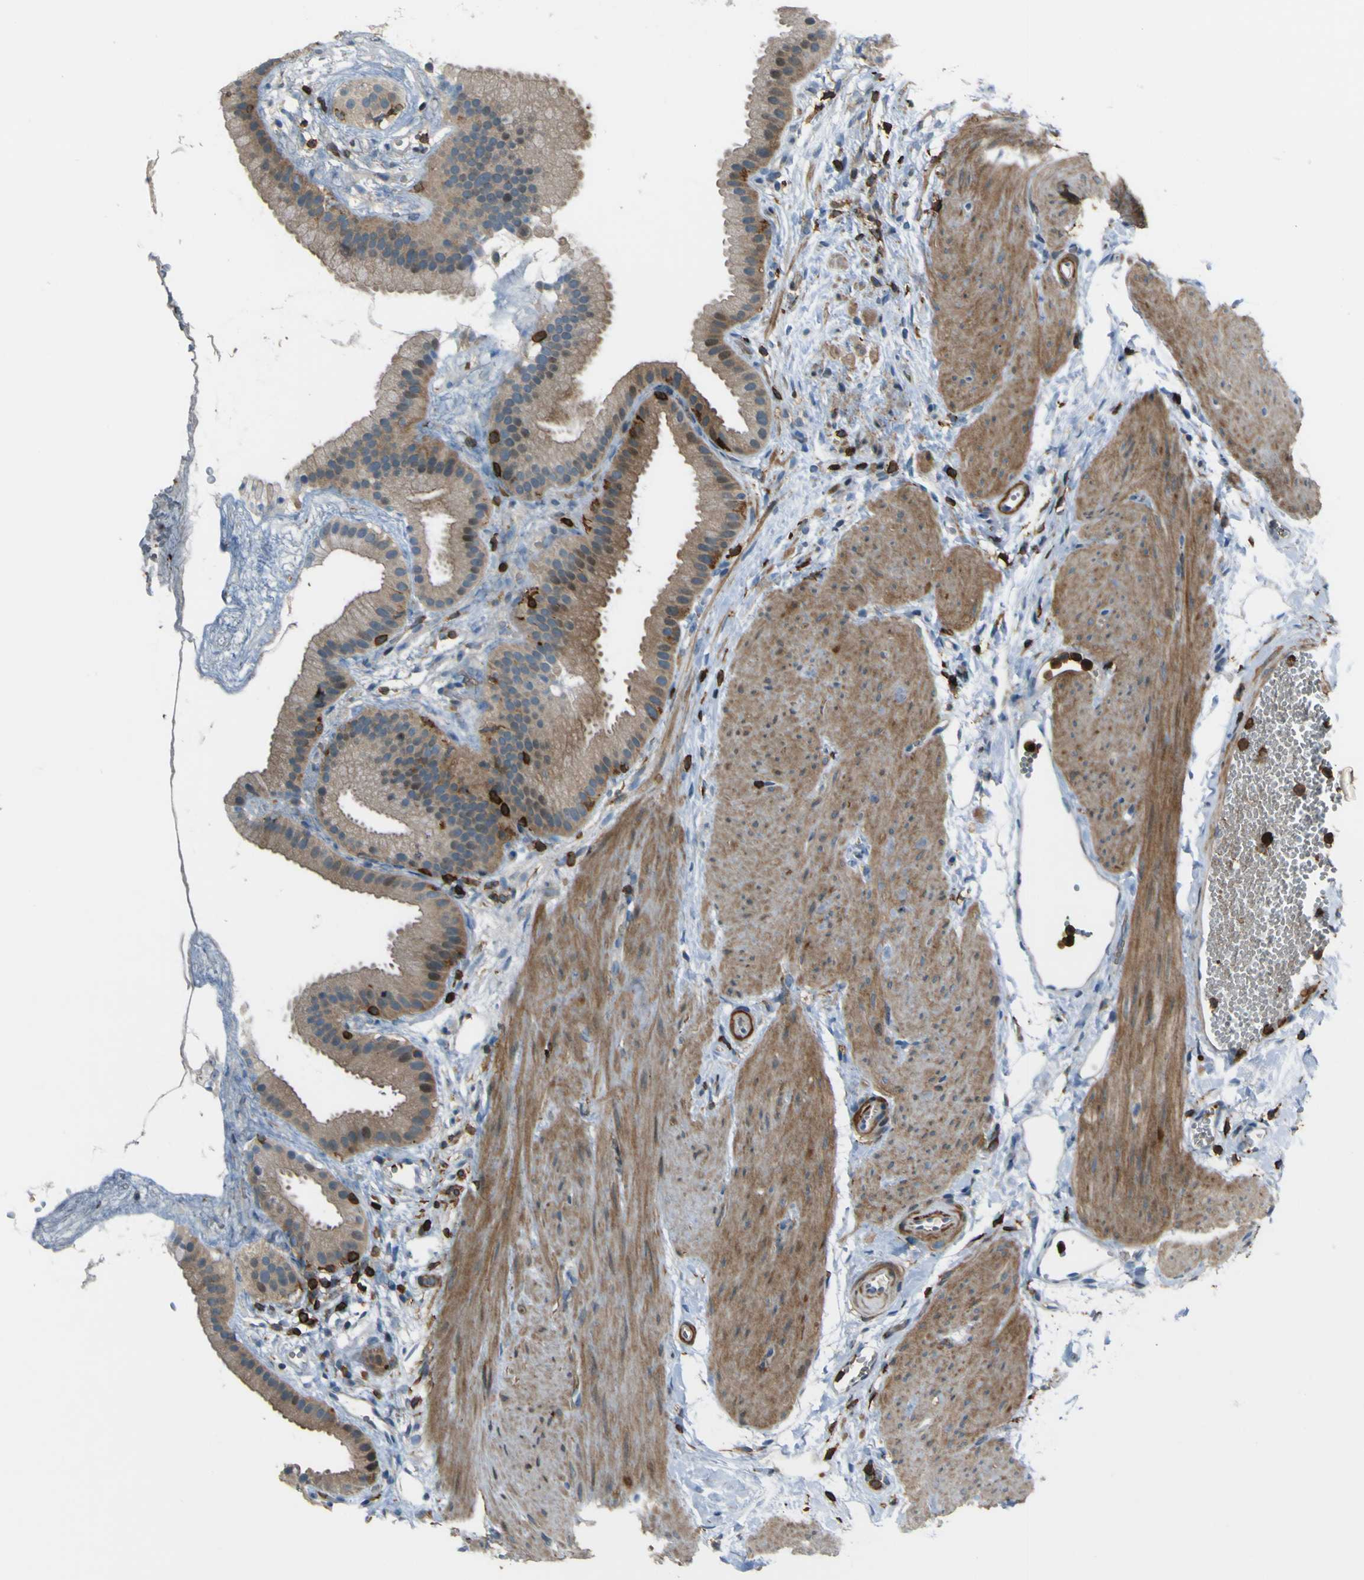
{"staining": {"intensity": "weak", "quantity": ">75%", "location": "cytoplasmic/membranous"}, "tissue": "gallbladder", "cell_type": "Glandular cells", "image_type": "normal", "snomed": [{"axis": "morphology", "description": "Normal tissue, NOS"}, {"axis": "topography", "description": "Gallbladder"}], "caption": "Glandular cells display weak cytoplasmic/membranous expression in approximately >75% of cells in benign gallbladder.", "gene": "PCDHB5", "patient": {"sex": "female", "age": 64}}